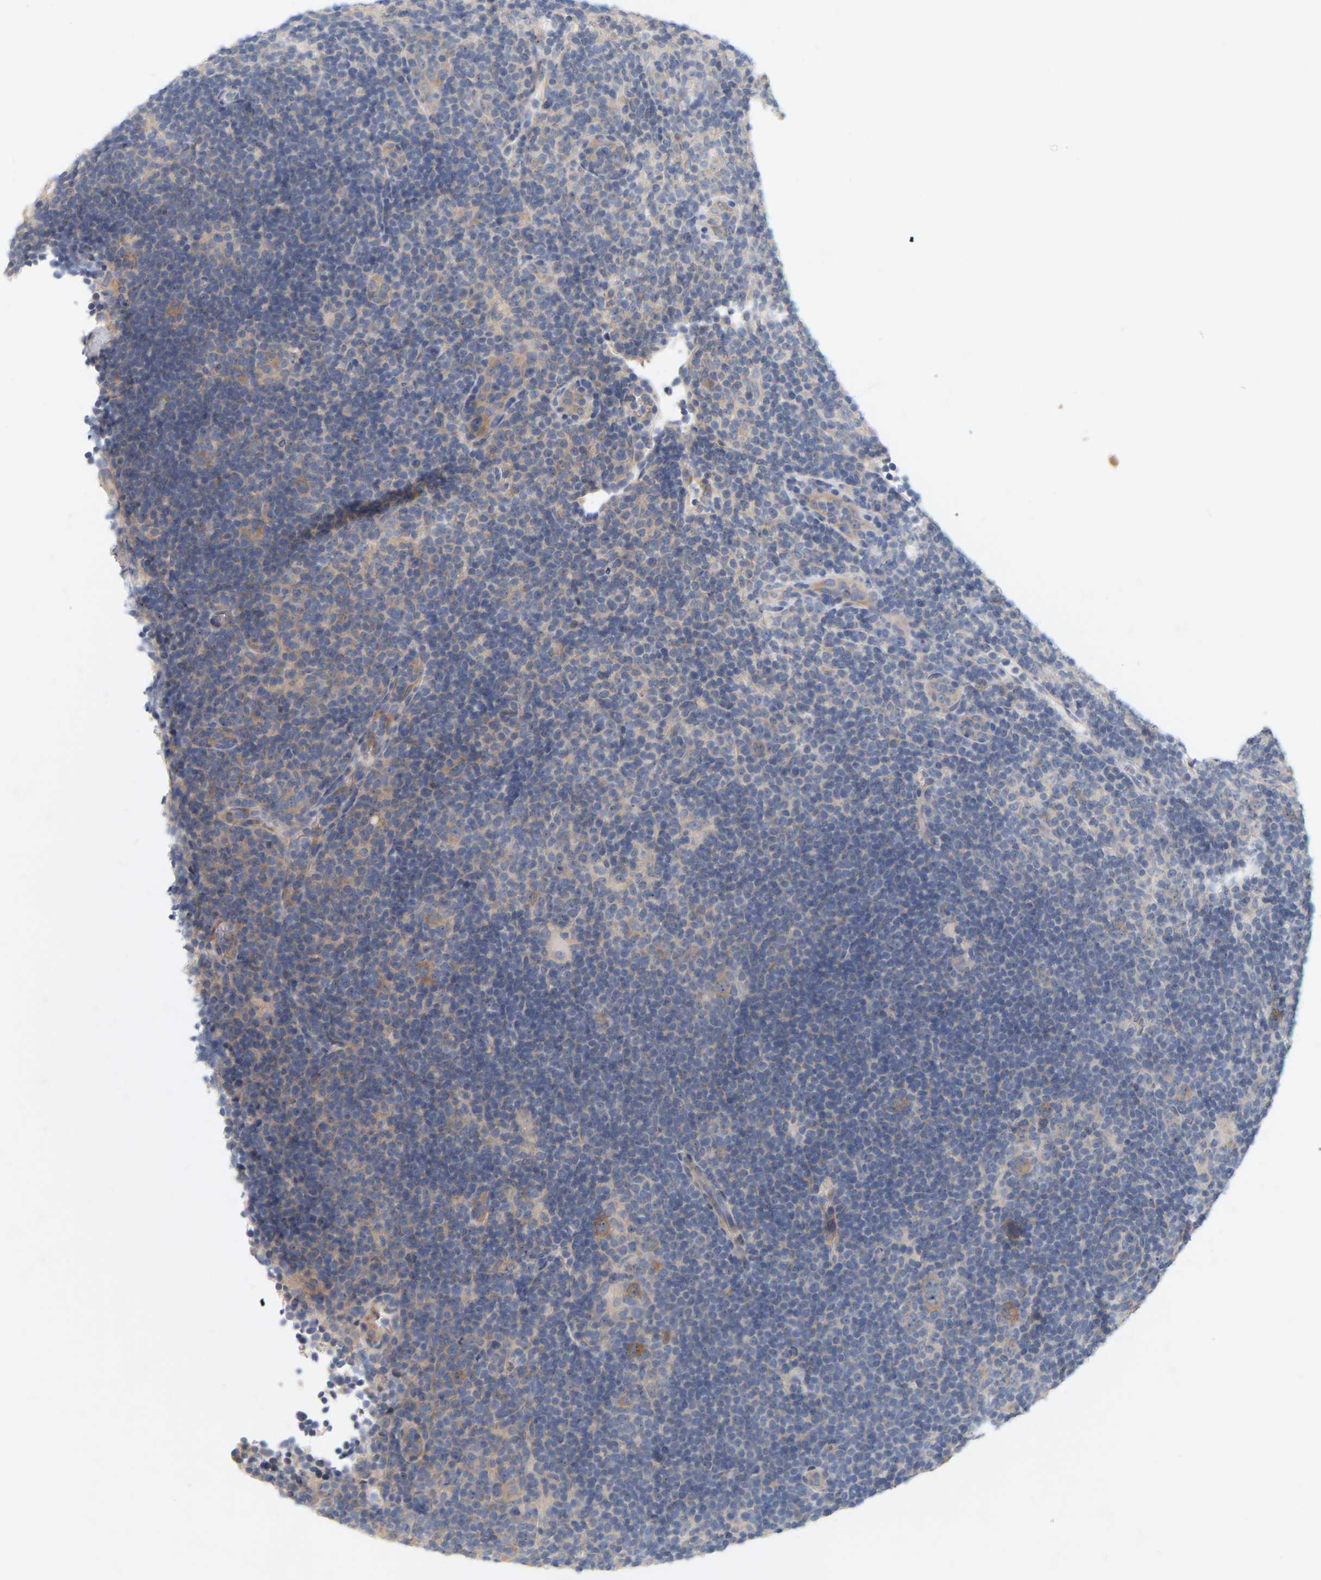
{"staining": {"intensity": "moderate", "quantity": ">75%", "location": "cytoplasmic/membranous,nuclear"}, "tissue": "lymphoma", "cell_type": "Tumor cells", "image_type": "cancer", "snomed": [{"axis": "morphology", "description": "Hodgkin's disease, NOS"}, {"axis": "topography", "description": "Lymph node"}], "caption": "A histopathology image of human lymphoma stained for a protein exhibits moderate cytoplasmic/membranous and nuclear brown staining in tumor cells. Ihc stains the protein of interest in brown and the nuclei are stained blue.", "gene": "MINDY4", "patient": {"sex": "female", "age": 57}}